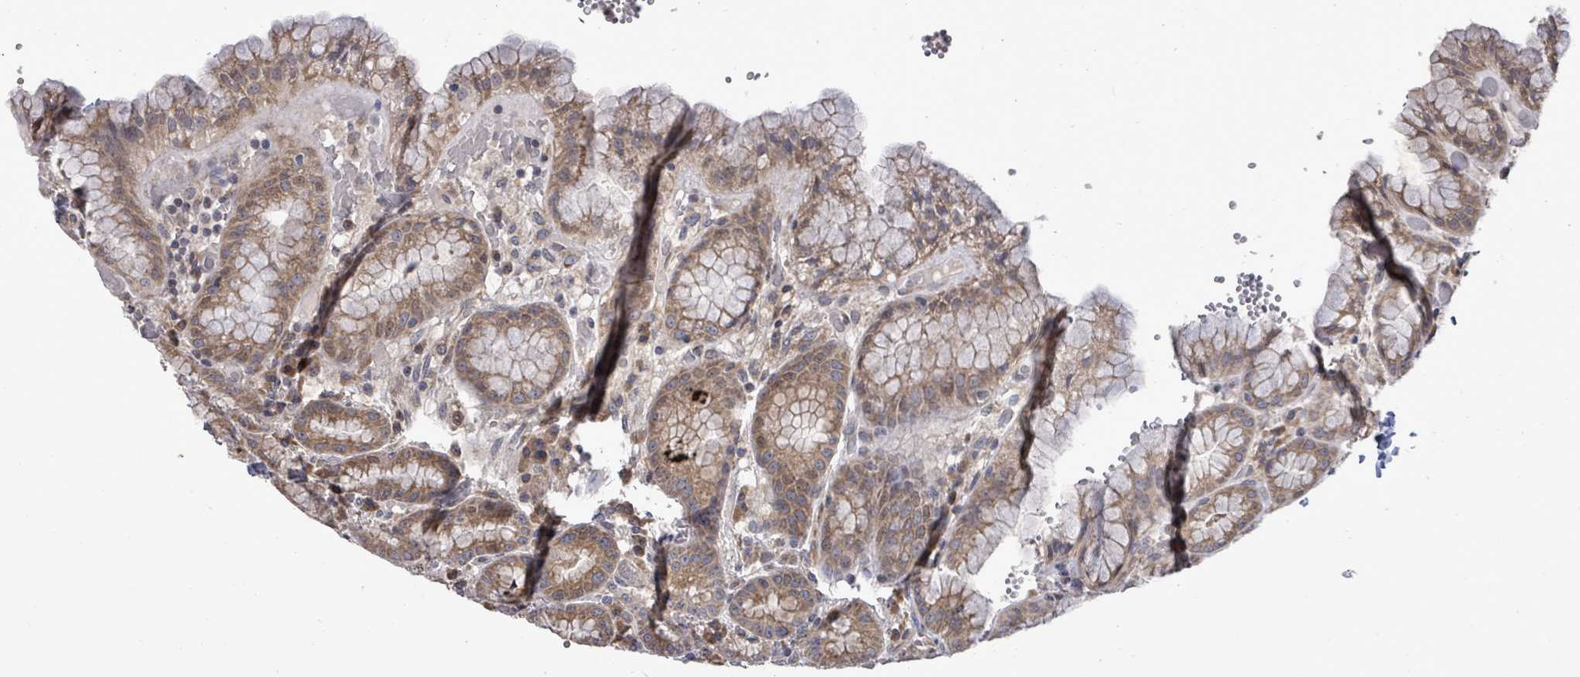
{"staining": {"intensity": "moderate", "quantity": ">75%", "location": "cytoplasmic/membranous"}, "tissue": "stomach", "cell_type": "Glandular cells", "image_type": "normal", "snomed": [{"axis": "morphology", "description": "Normal tissue, NOS"}, {"axis": "topography", "description": "Stomach, upper"}], "caption": "The image demonstrates a brown stain indicating the presence of a protein in the cytoplasmic/membranous of glandular cells in stomach. (DAB = brown stain, brightfield microscopy at high magnification).", "gene": "POMGNT2", "patient": {"sex": "male", "age": 52}}